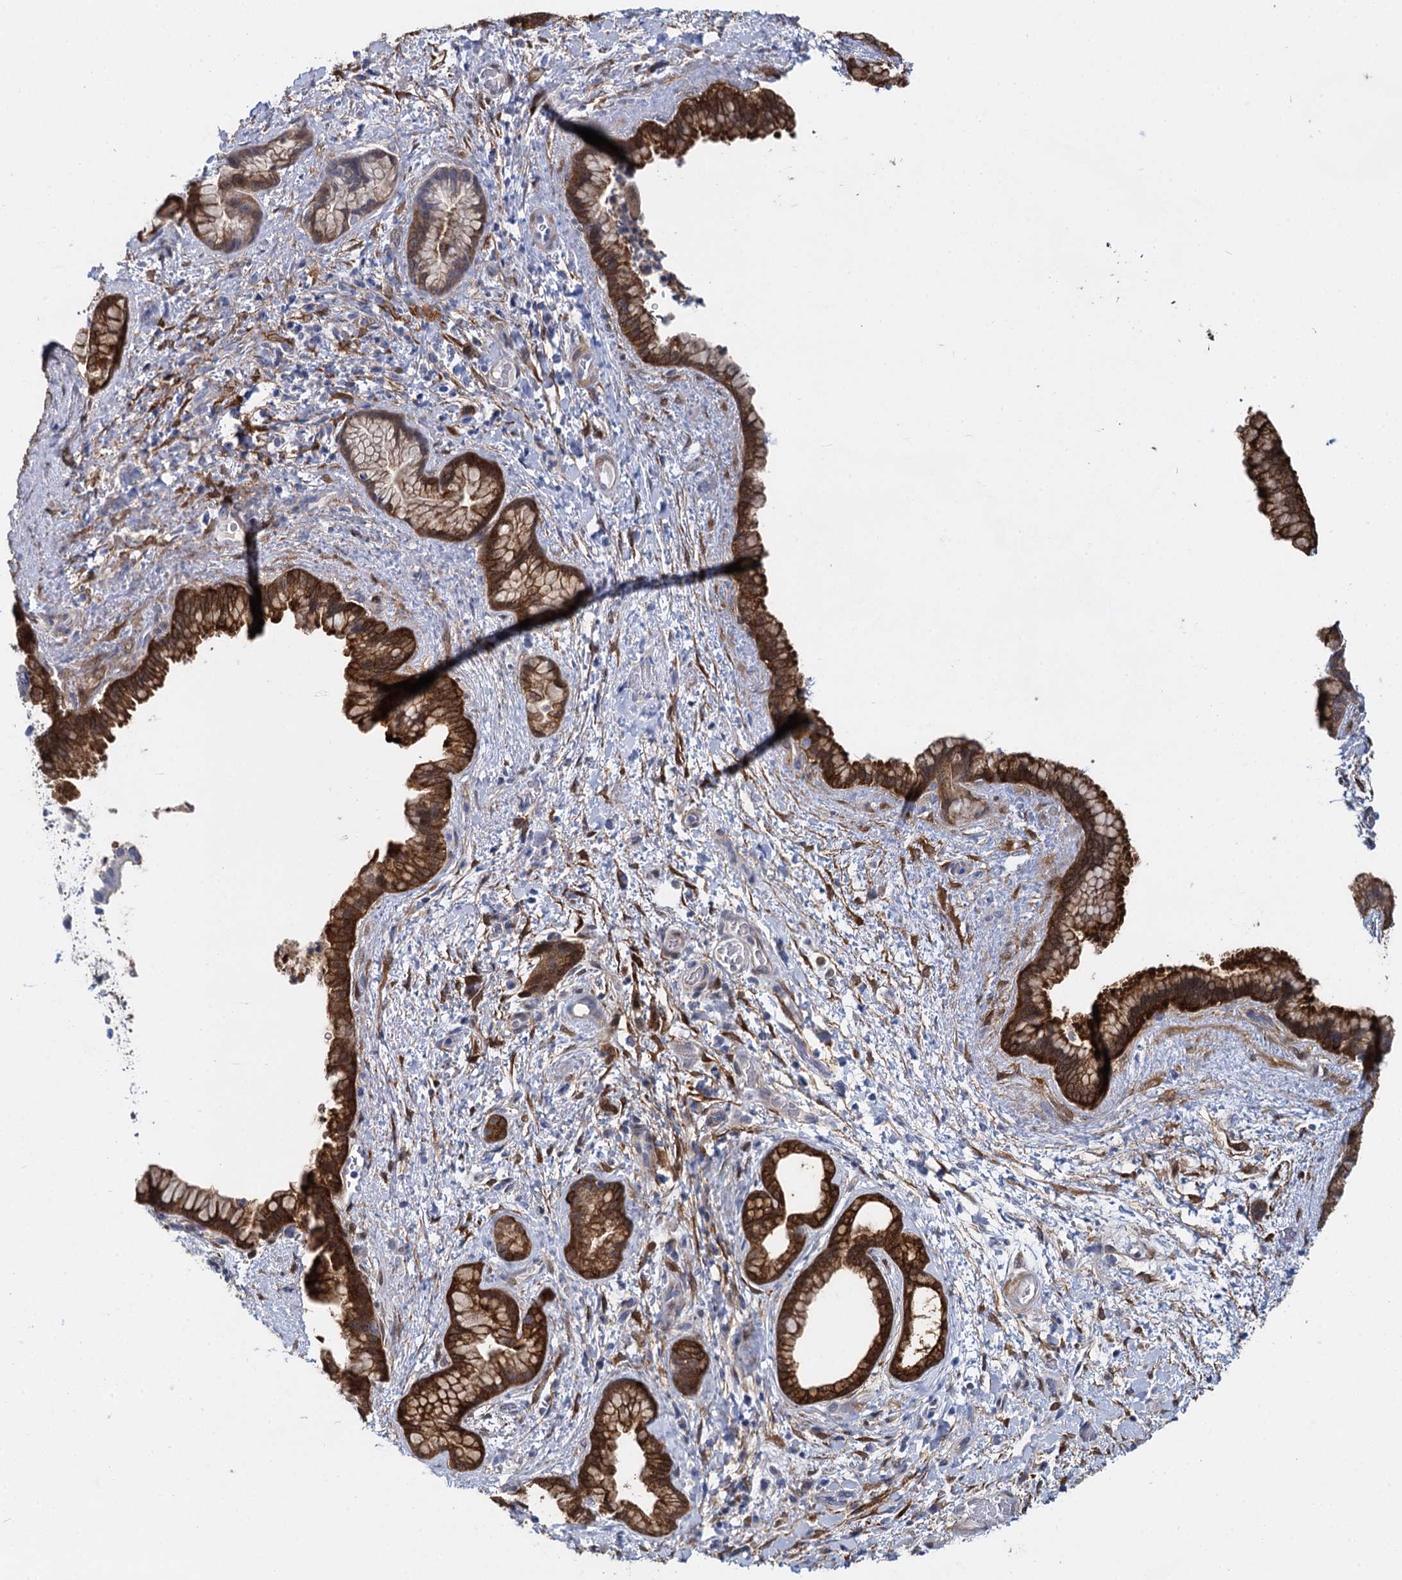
{"staining": {"intensity": "moderate", "quantity": ">75%", "location": "cytoplasmic/membranous"}, "tissue": "pancreatic cancer", "cell_type": "Tumor cells", "image_type": "cancer", "snomed": [{"axis": "morphology", "description": "Adenocarcinoma, NOS"}, {"axis": "topography", "description": "Pancreas"}], "caption": "Immunohistochemical staining of human adenocarcinoma (pancreatic) shows medium levels of moderate cytoplasmic/membranous protein staining in about >75% of tumor cells.", "gene": "GSTM3", "patient": {"sex": "female", "age": 78}}